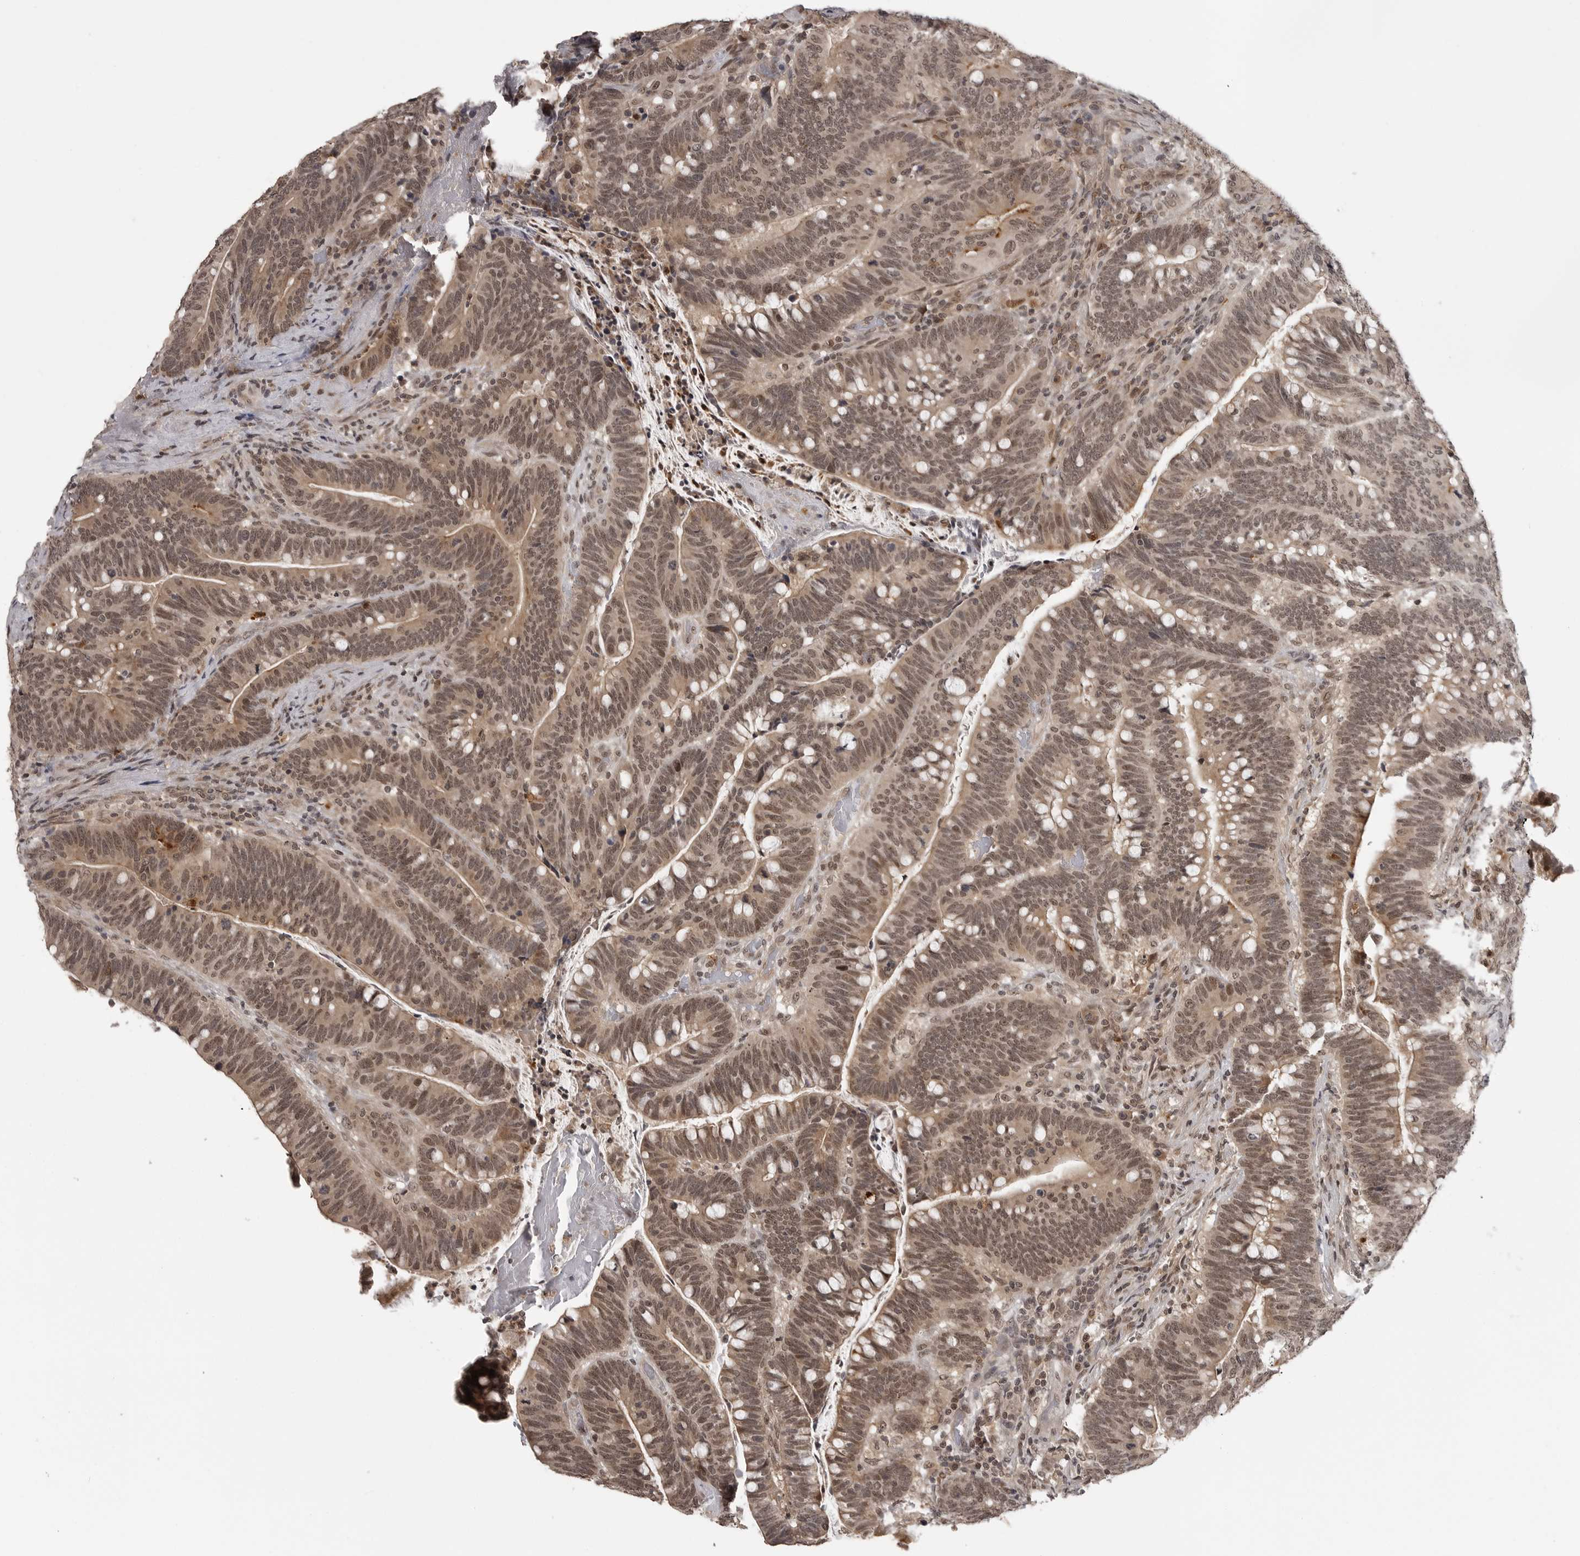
{"staining": {"intensity": "moderate", "quantity": ">75%", "location": "cytoplasmic/membranous,nuclear"}, "tissue": "colorectal cancer", "cell_type": "Tumor cells", "image_type": "cancer", "snomed": [{"axis": "morphology", "description": "Adenocarcinoma, NOS"}, {"axis": "topography", "description": "Colon"}], "caption": "This photomicrograph demonstrates immunohistochemistry staining of human colorectal cancer (adenocarcinoma), with medium moderate cytoplasmic/membranous and nuclear positivity in about >75% of tumor cells.", "gene": "PEG3", "patient": {"sex": "female", "age": 66}}